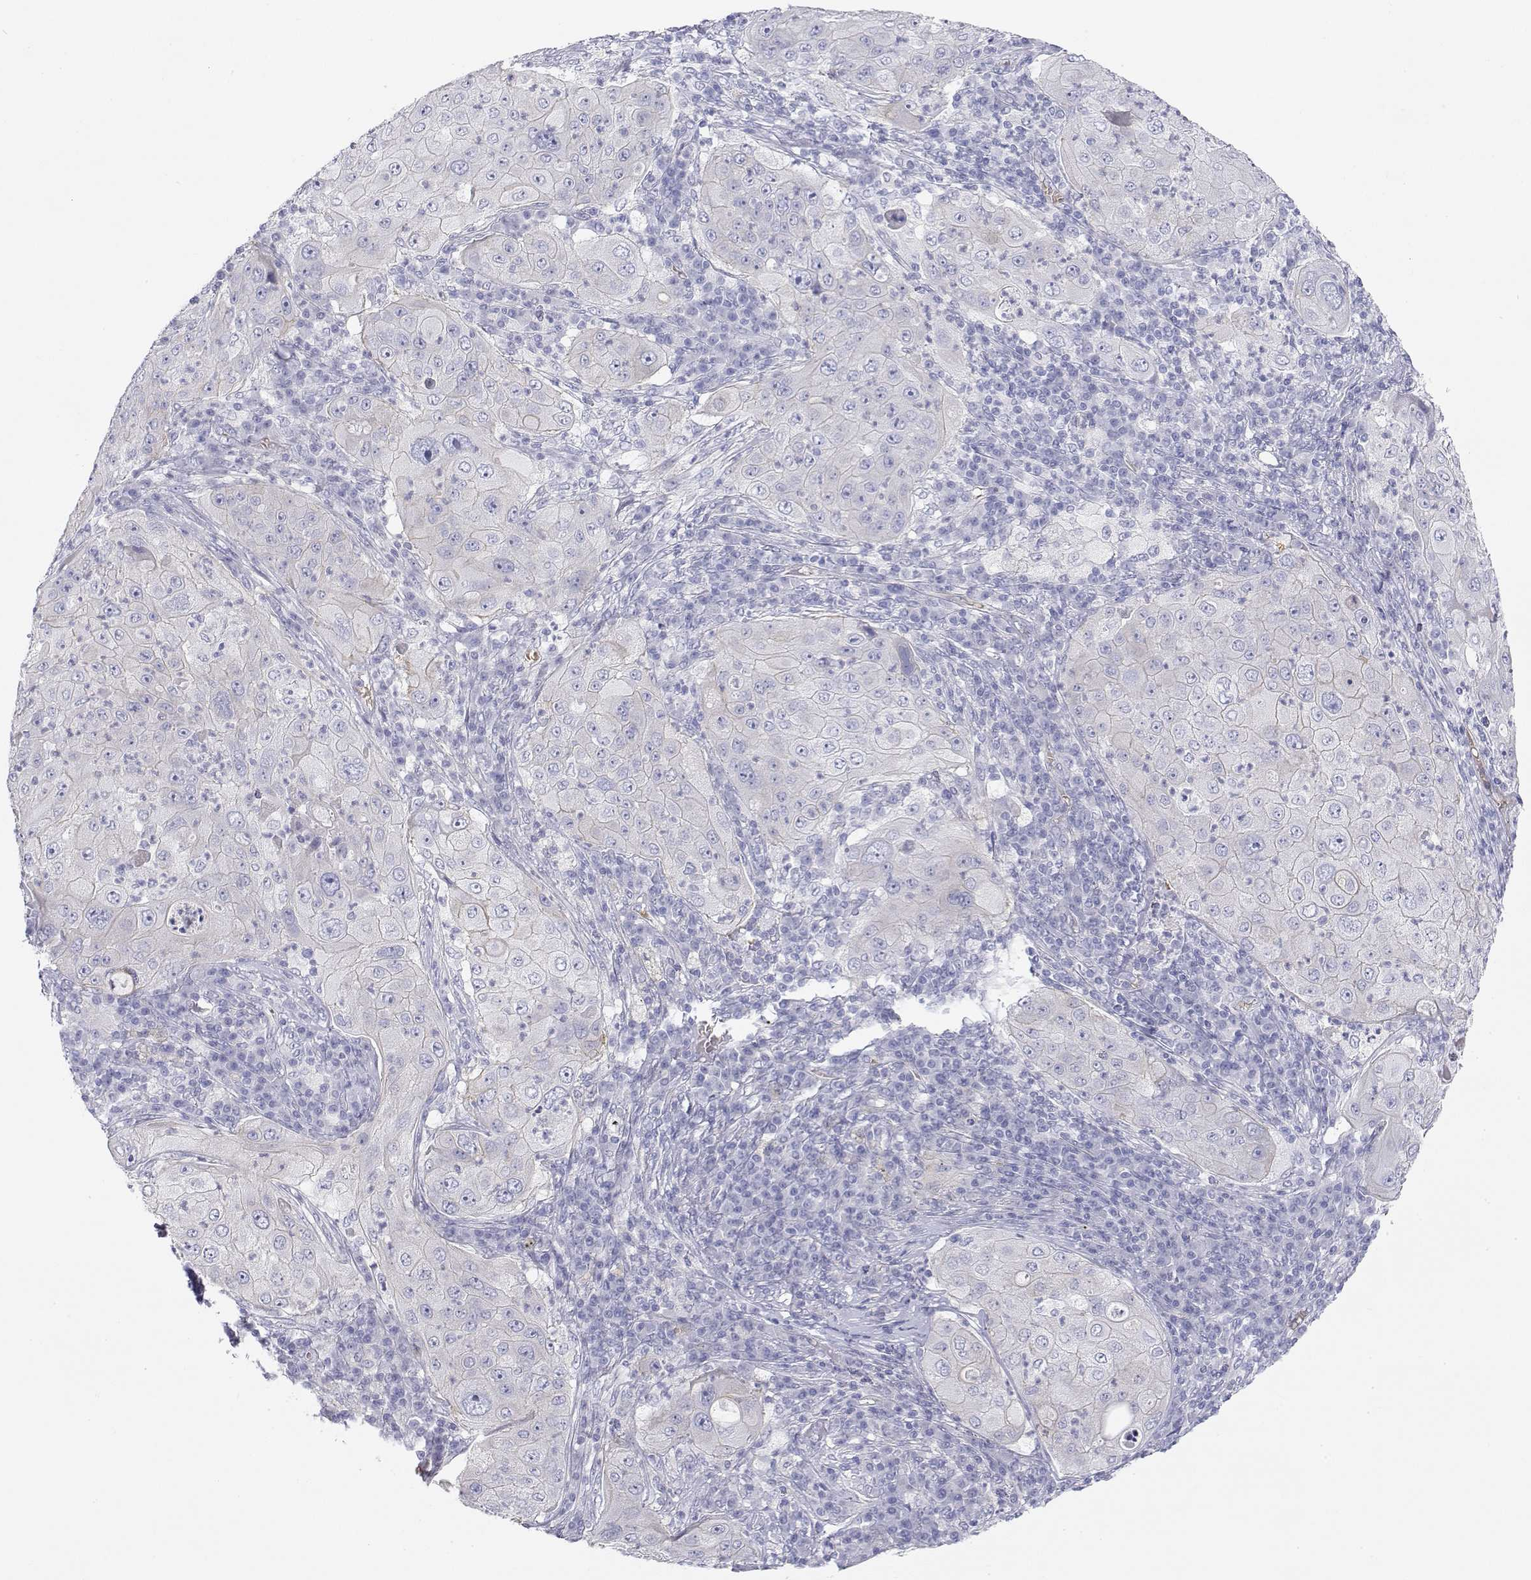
{"staining": {"intensity": "negative", "quantity": "none", "location": "none"}, "tissue": "lung cancer", "cell_type": "Tumor cells", "image_type": "cancer", "snomed": [{"axis": "morphology", "description": "Squamous cell carcinoma, NOS"}, {"axis": "topography", "description": "Lung"}], "caption": "Lung squamous cell carcinoma stained for a protein using immunohistochemistry (IHC) demonstrates no expression tumor cells.", "gene": "MISP", "patient": {"sex": "female", "age": 59}}